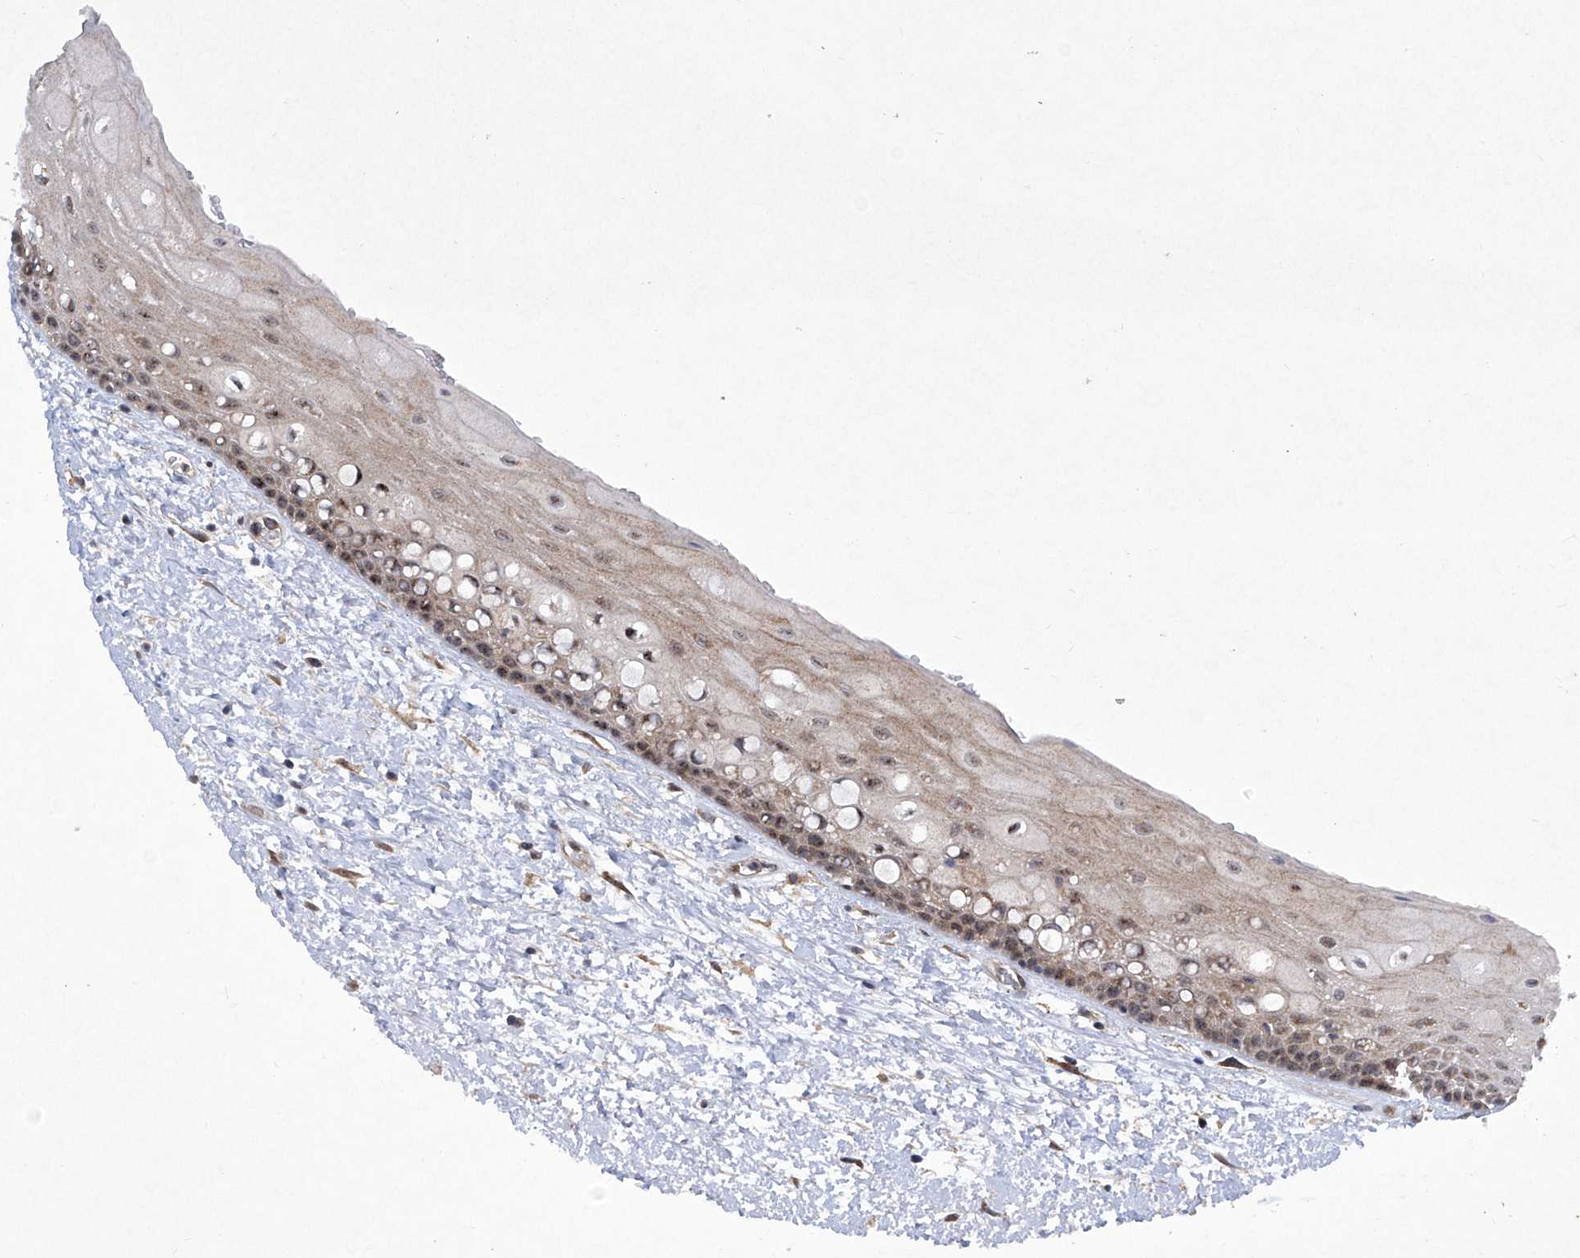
{"staining": {"intensity": "strong", "quantity": "25%-75%", "location": "cytoplasmic/membranous,nuclear"}, "tissue": "oral mucosa", "cell_type": "Squamous epithelial cells", "image_type": "normal", "snomed": [{"axis": "morphology", "description": "Normal tissue, NOS"}, {"axis": "topography", "description": "Oral tissue"}], "caption": "Immunohistochemical staining of normal human oral mucosa reveals strong cytoplasmic/membranous,nuclear protein positivity in approximately 25%-75% of squamous epithelial cells. The protein is shown in brown color, while the nuclei are stained blue.", "gene": "CISH", "patient": {"sex": "female", "age": 76}}